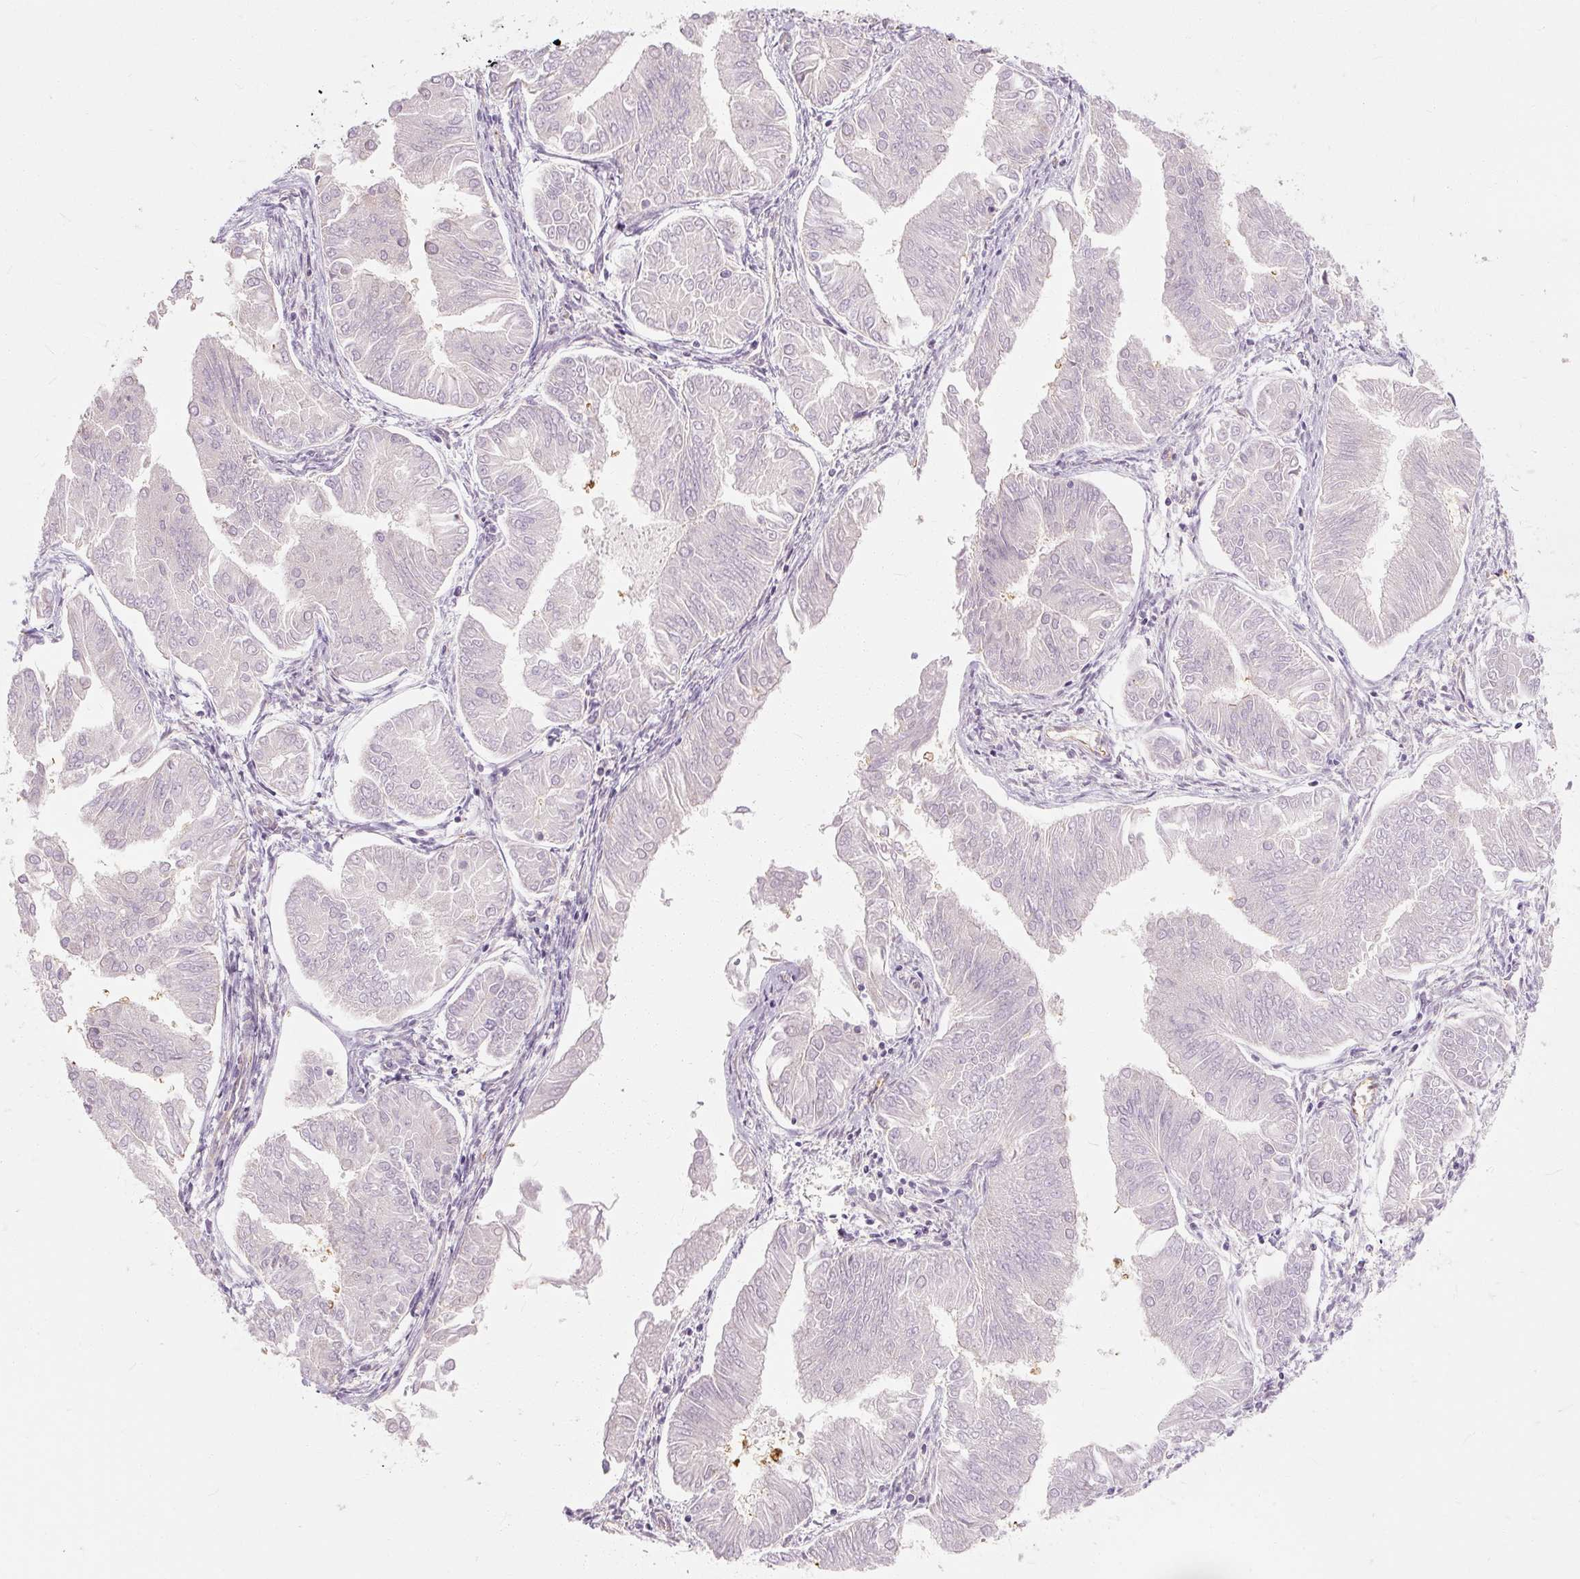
{"staining": {"intensity": "negative", "quantity": "none", "location": "none"}, "tissue": "endometrial cancer", "cell_type": "Tumor cells", "image_type": "cancer", "snomed": [{"axis": "morphology", "description": "Adenocarcinoma, NOS"}, {"axis": "topography", "description": "Endometrium"}], "caption": "Photomicrograph shows no significant protein expression in tumor cells of adenocarcinoma (endometrial). (DAB immunohistochemistry with hematoxylin counter stain).", "gene": "RB1CC1", "patient": {"sex": "female", "age": 53}}